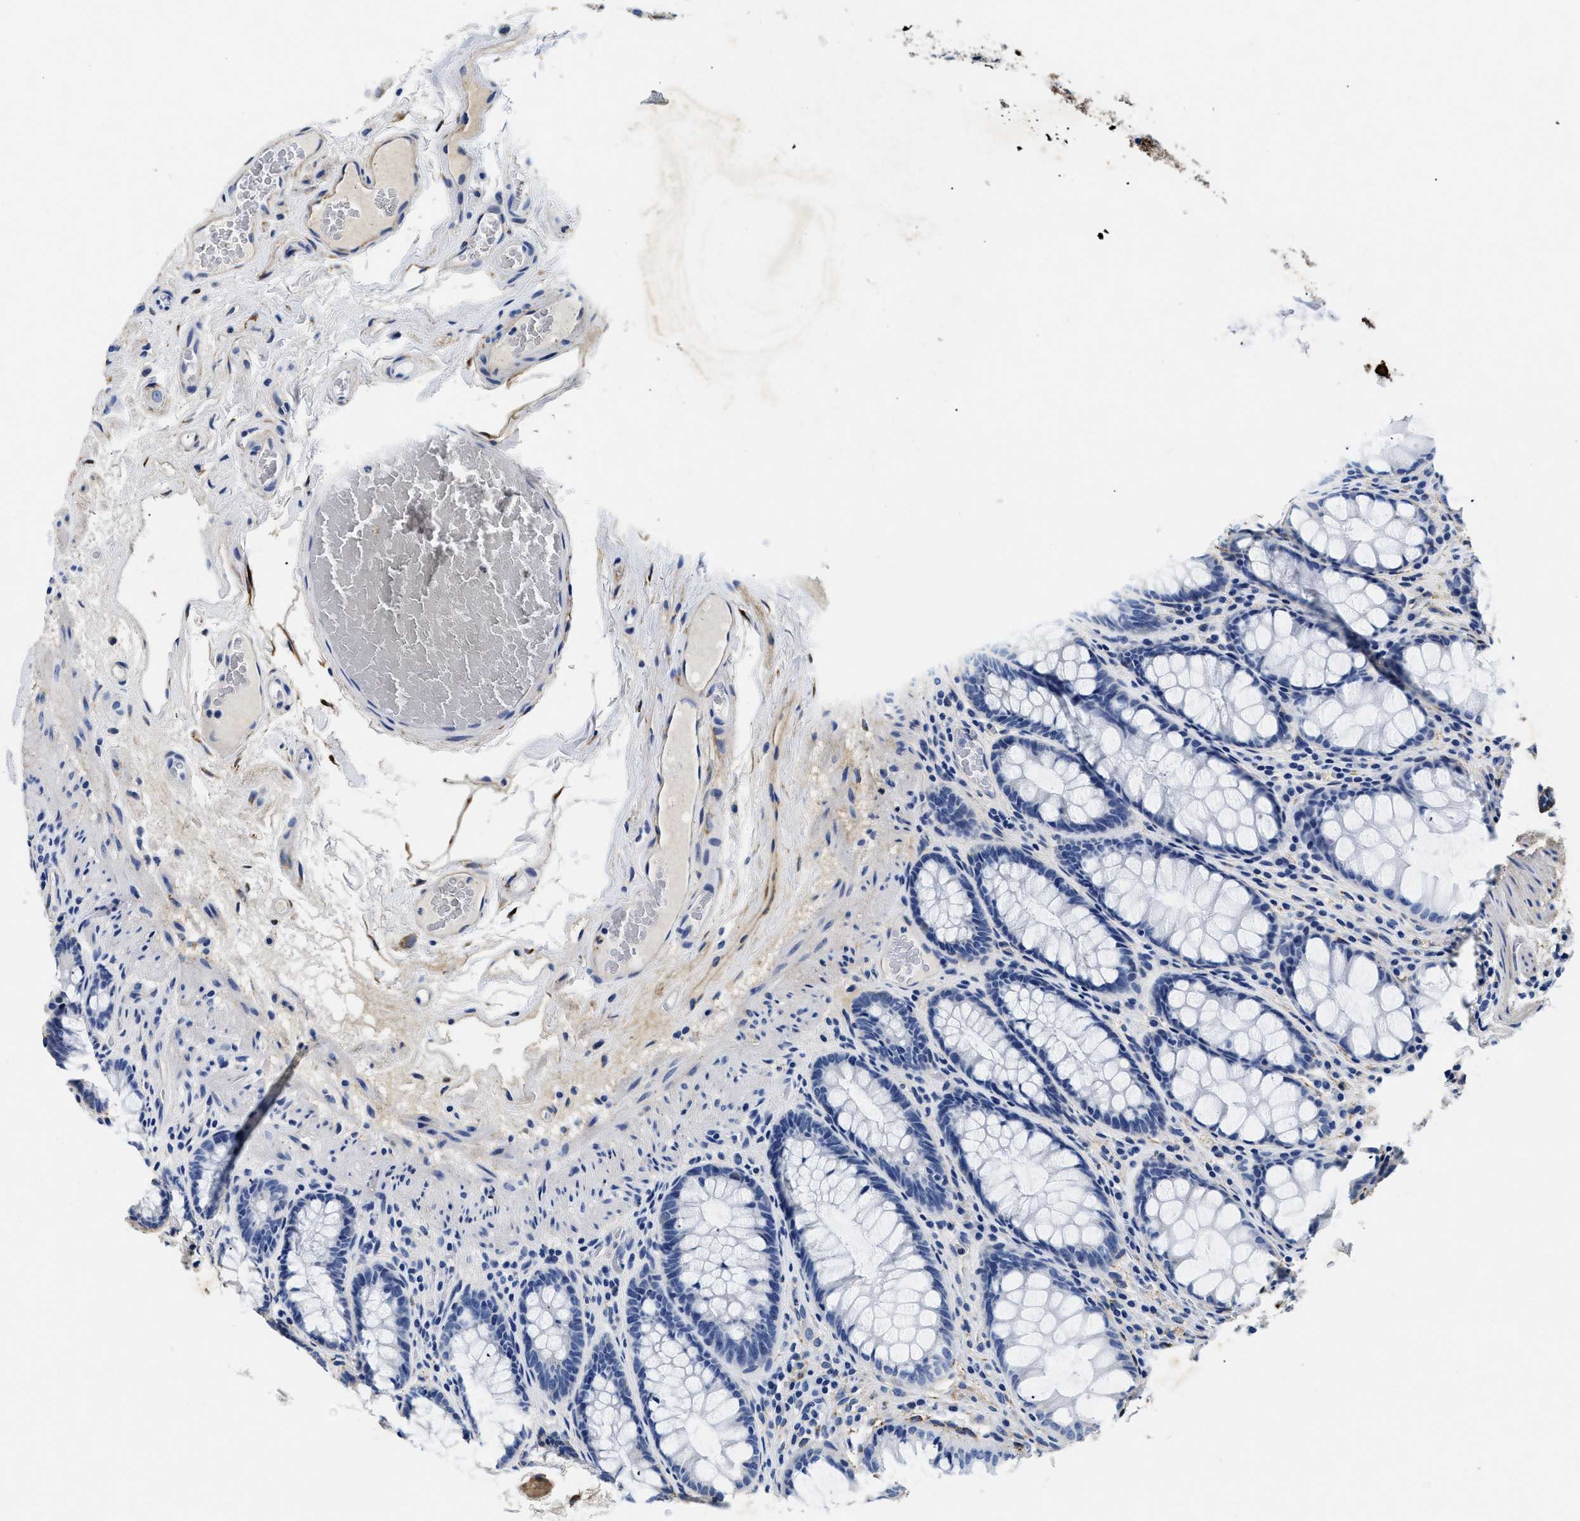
{"staining": {"intensity": "strong", "quantity": ">75%", "location": "cytoplasmic/membranous"}, "tissue": "colon", "cell_type": "Endothelial cells", "image_type": "normal", "snomed": [{"axis": "morphology", "description": "Normal tissue, NOS"}, {"axis": "topography", "description": "Colon"}], "caption": "A high amount of strong cytoplasmic/membranous staining is present in about >75% of endothelial cells in normal colon.", "gene": "LAMA3", "patient": {"sex": "female", "age": 55}}